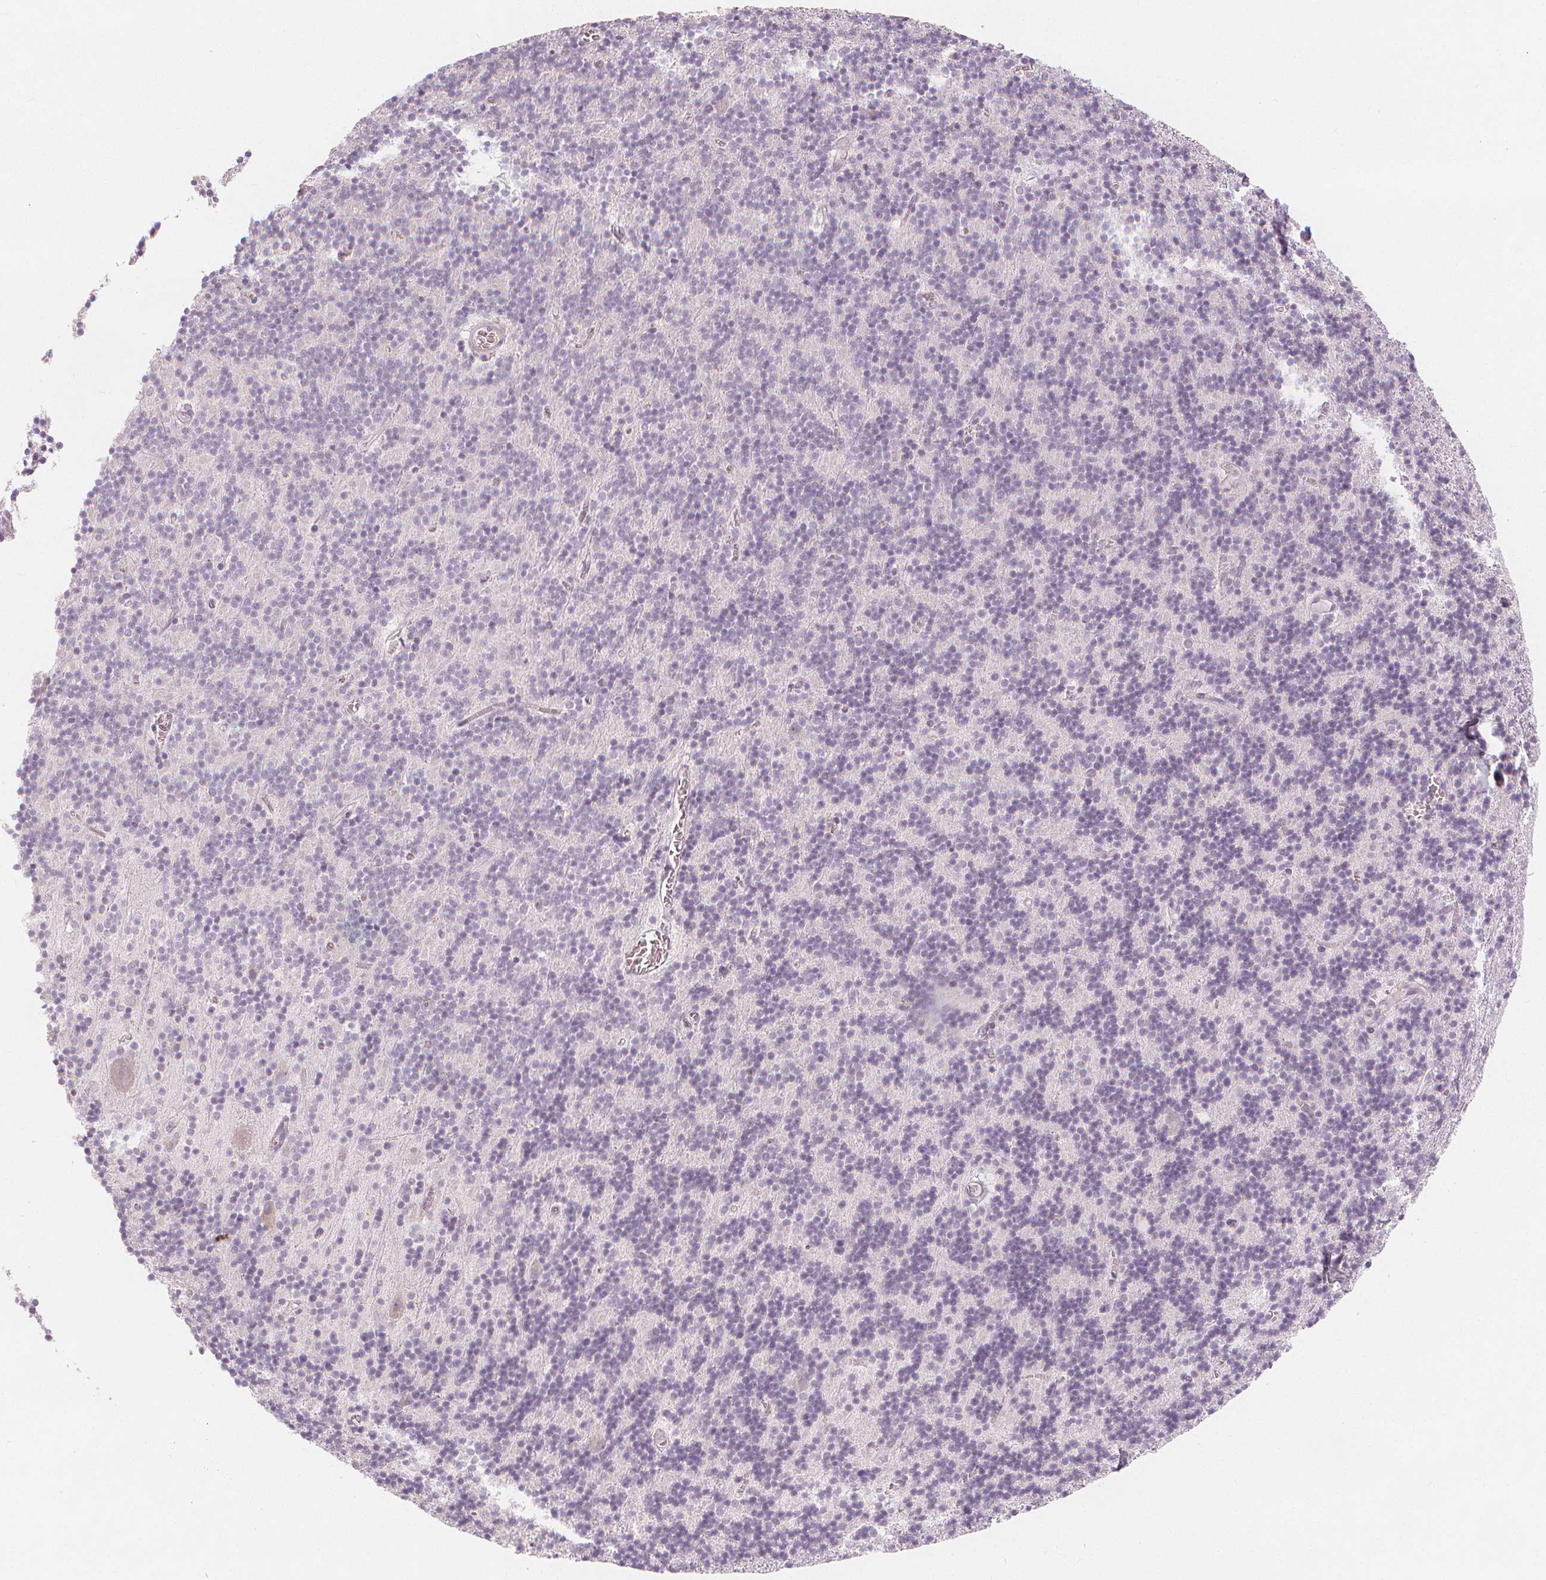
{"staining": {"intensity": "negative", "quantity": "none", "location": "none"}, "tissue": "cerebellum", "cell_type": "Cells in granular layer", "image_type": "normal", "snomed": [{"axis": "morphology", "description": "Normal tissue, NOS"}, {"axis": "topography", "description": "Cerebellum"}], "caption": "A histopathology image of cerebellum stained for a protein shows no brown staining in cells in granular layer.", "gene": "TIPIN", "patient": {"sex": "male", "age": 70}}